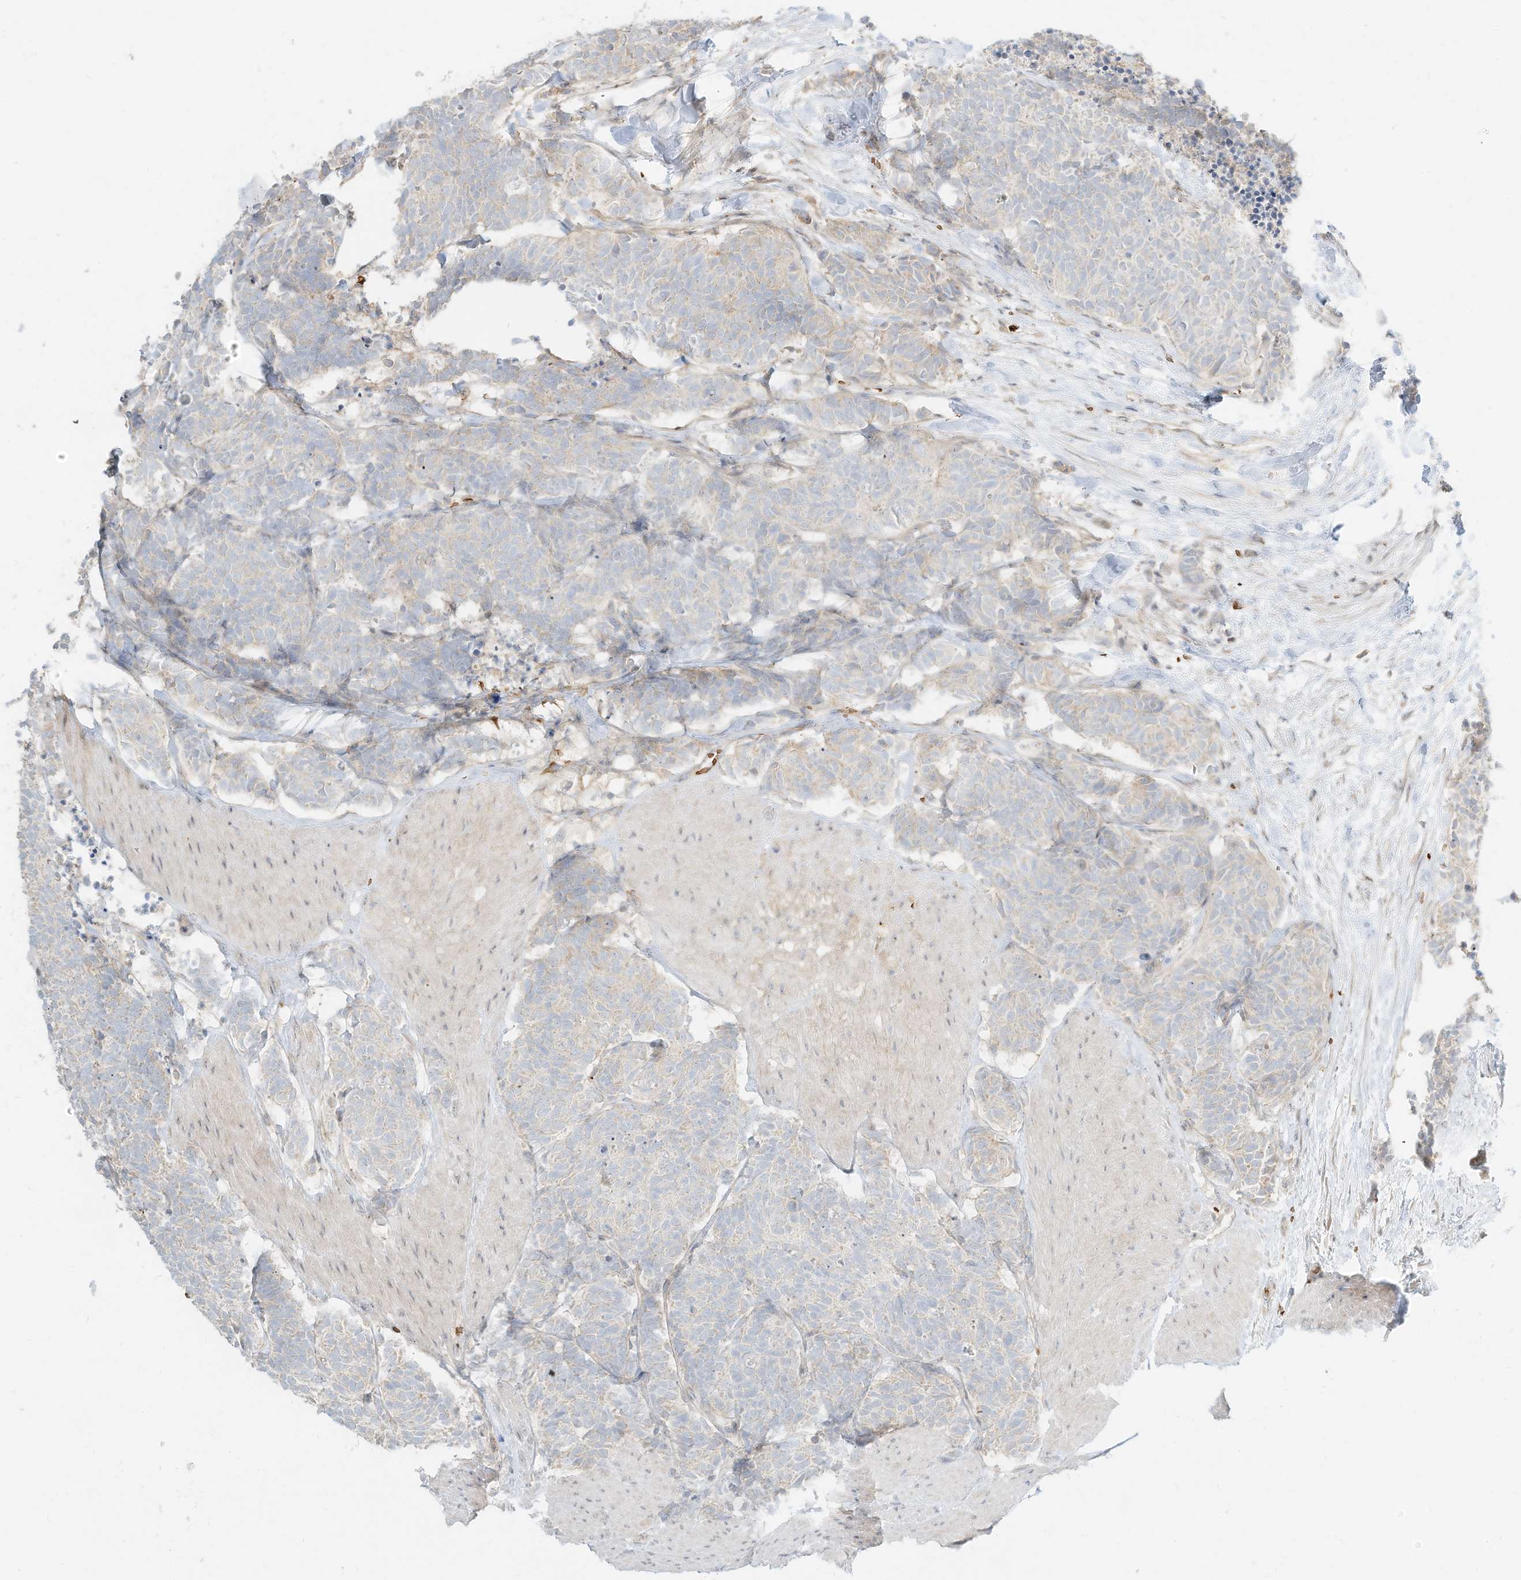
{"staining": {"intensity": "negative", "quantity": "none", "location": "none"}, "tissue": "carcinoid", "cell_type": "Tumor cells", "image_type": "cancer", "snomed": [{"axis": "morphology", "description": "Carcinoma, NOS"}, {"axis": "morphology", "description": "Carcinoid, malignant, NOS"}, {"axis": "topography", "description": "Urinary bladder"}], "caption": "DAB immunohistochemical staining of carcinoid shows no significant expression in tumor cells.", "gene": "OFD1", "patient": {"sex": "male", "age": 57}}